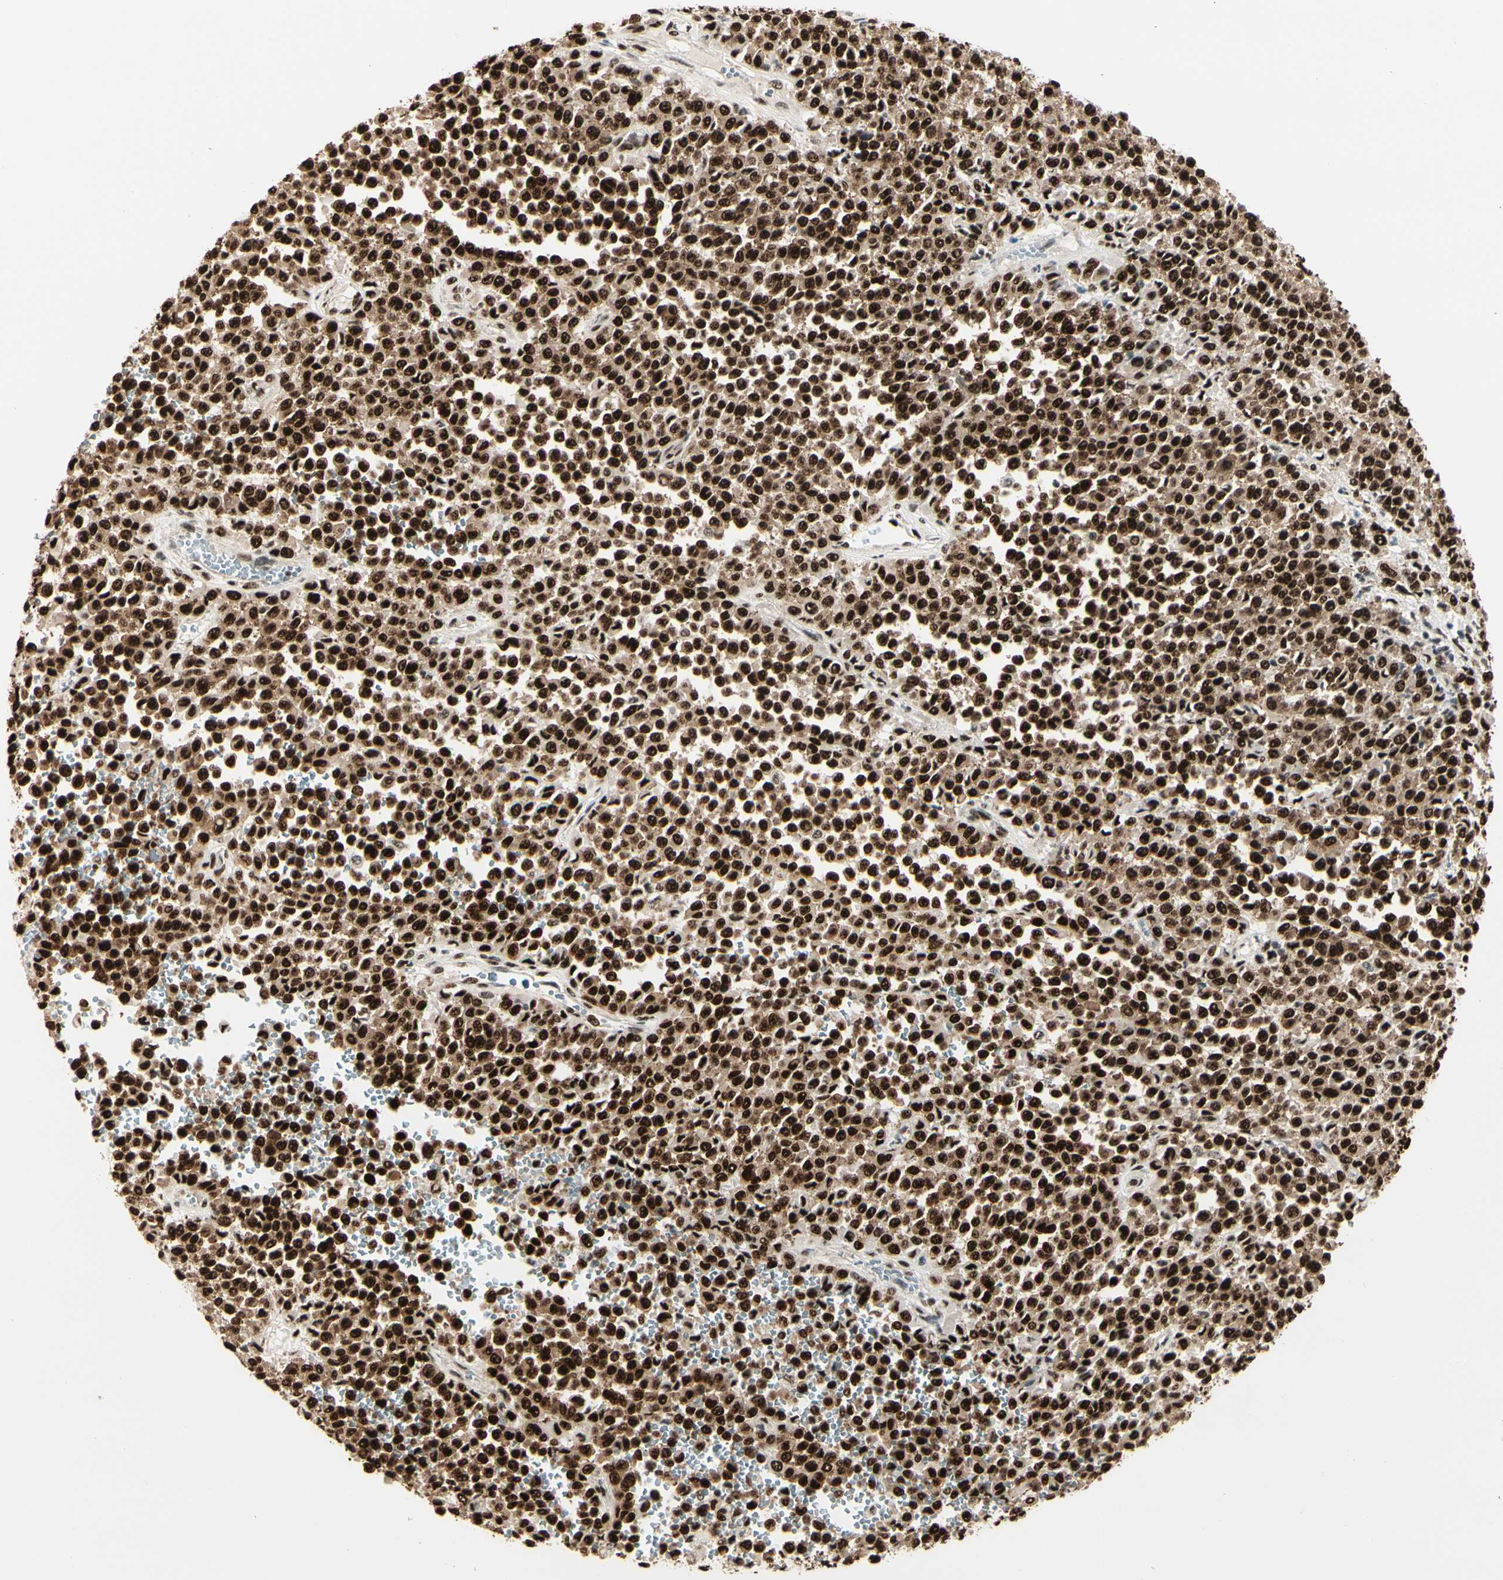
{"staining": {"intensity": "strong", "quantity": ">75%", "location": "nuclear"}, "tissue": "melanoma", "cell_type": "Tumor cells", "image_type": "cancer", "snomed": [{"axis": "morphology", "description": "Malignant melanoma, Metastatic site"}, {"axis": "topography", "description": "Pancreas"}], "caption": "DAB immunohistochemical staining of human melanoma displays strong nuclear protein expression in approximately >75% of tumor cells.", "gene": "HEXIM1", "patient": {"sex": "female", "age": 30}}